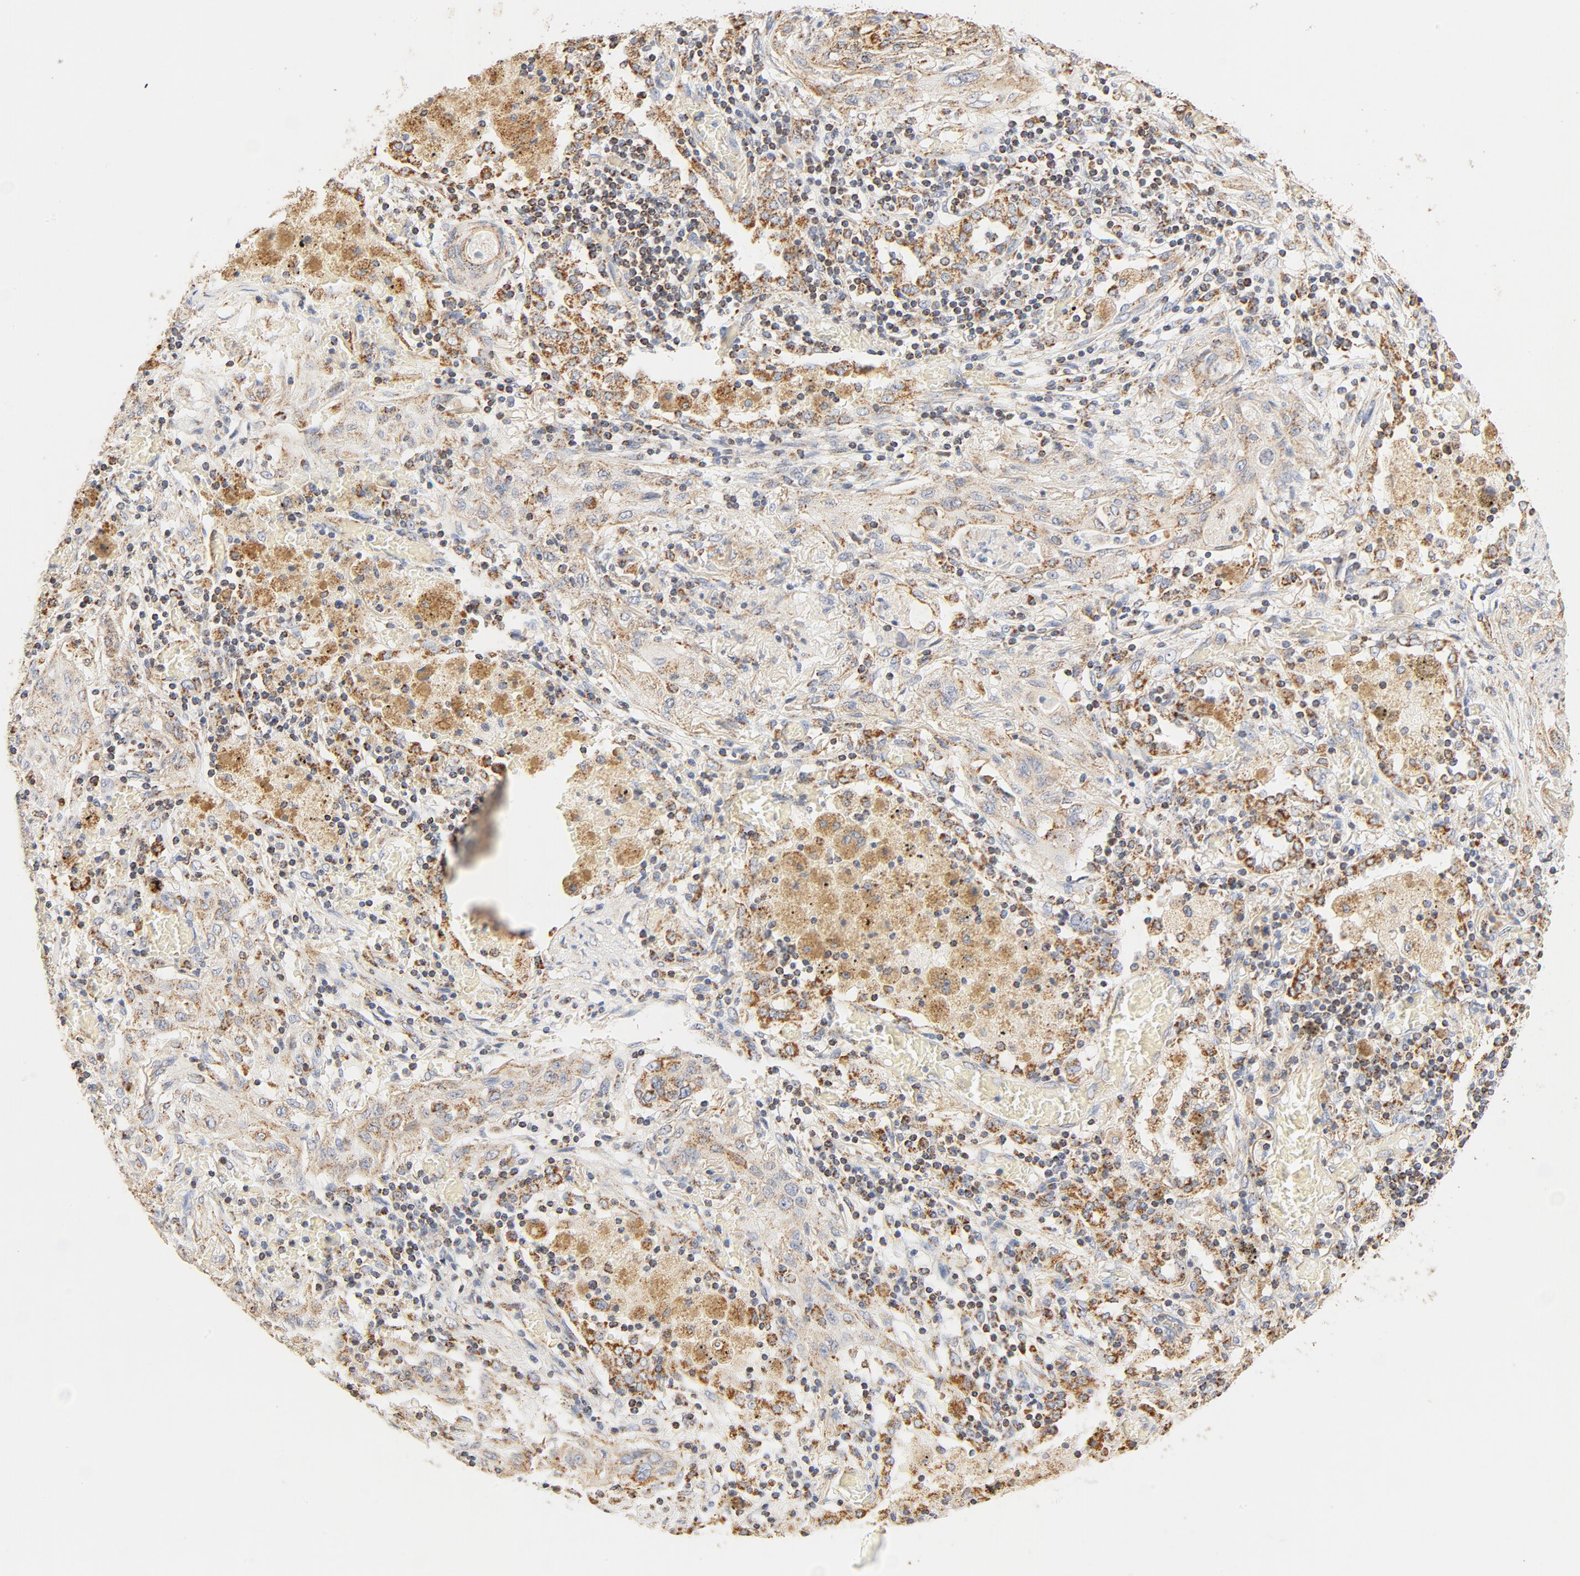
{"staining": {"intensity": "moderate", "quantity": ">75%", "location": "cytoplasmic/membranous"}, "tissue": "lung cancer", "cell_type": "Tumor cells", "image_type": "cancer", "snomed": [{"axis": "morphology", "description": "Squamous cell carcinoma, NOS"}, {"axis": "topography", "description": "Lung"}], "caption": "A micrograph showing moderate cytoplasmic/membranous positivity in about >75% of tumor cells in lung cancer (squamous cell carcinoma), as visualized by brown immunohistochemical staining.", "gene": "COX4I1", "patient": {"sex": "female", "age": 47}}